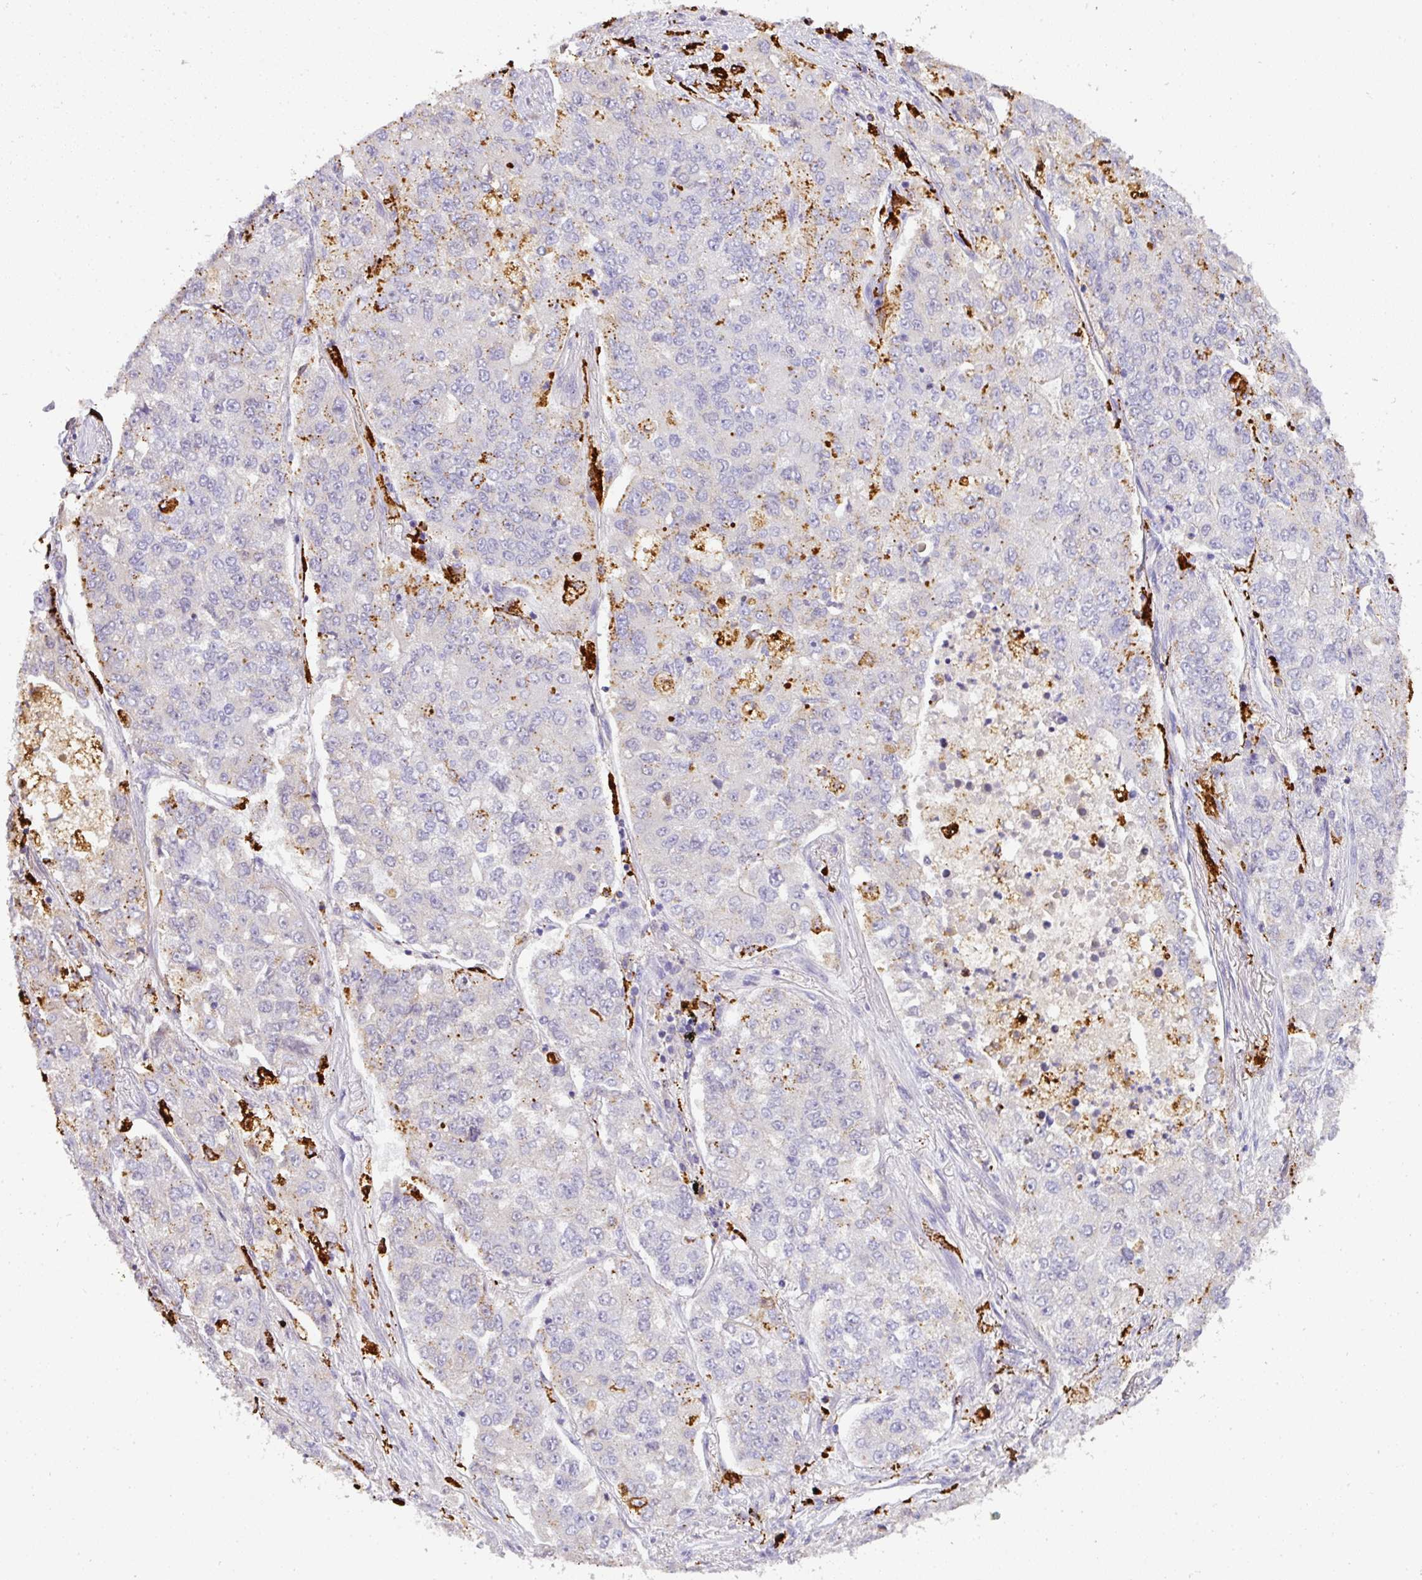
{"staining": {"intensity": "weak", "quantity": "<25%", "location": "cytoplasmic/membranous"}, "tissue": "lung cancer", "cell_type": "Tumor cells", "image_type": "cancer", "snomed": [{"axis": "morphology", "description": "Adenocarcinoma, NOS"}, {"axis": "topography", "description": "Lung"}], "caption": "DAB immunohistochemical staining of lung adenocarcinoma displays no significant expression in tumor cells.", "gene": "MMACHC", "patient": {"sex": "male", "age": 49}}